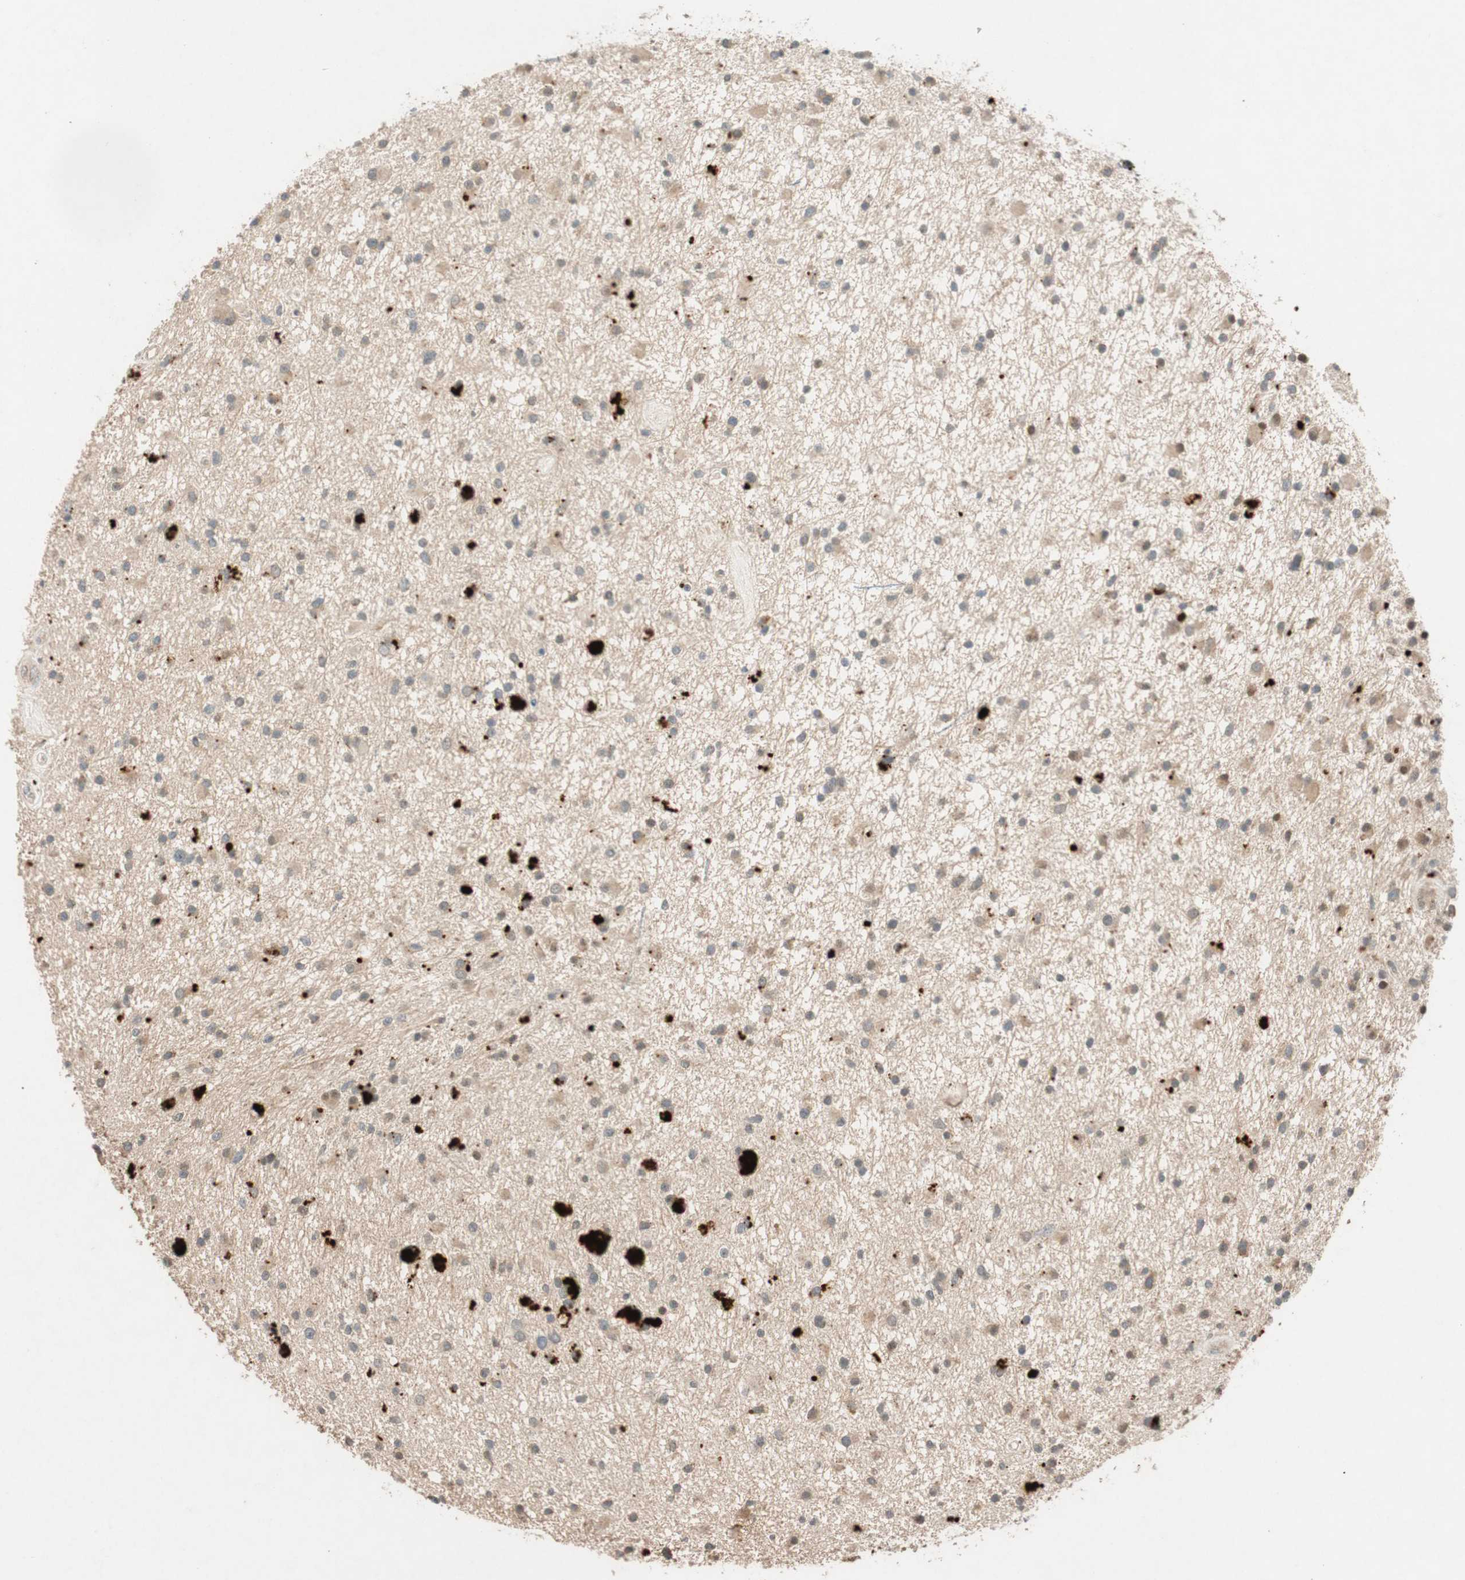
{"staining": {"intensity": "strong", "quantity": "<25%", "location": "cytoplasmic/membranous"}, "tissue": "glioma", "cell_type": "Tumor cells", "image_type": "cancer", "snomed": [{"axis": "morphology", "description": "Glioma, malignant, High grade"}, {"axis": "topography", "description": "Brain"}], "caption": "Brown immunohistochemical staining in human malignant glioma (high-grade) reveals strong cytoplasmic/membranous positivity in about <25% of tumor cells.", "gene": "GLB1", "patient": {"sex": "male", "age": 33}}